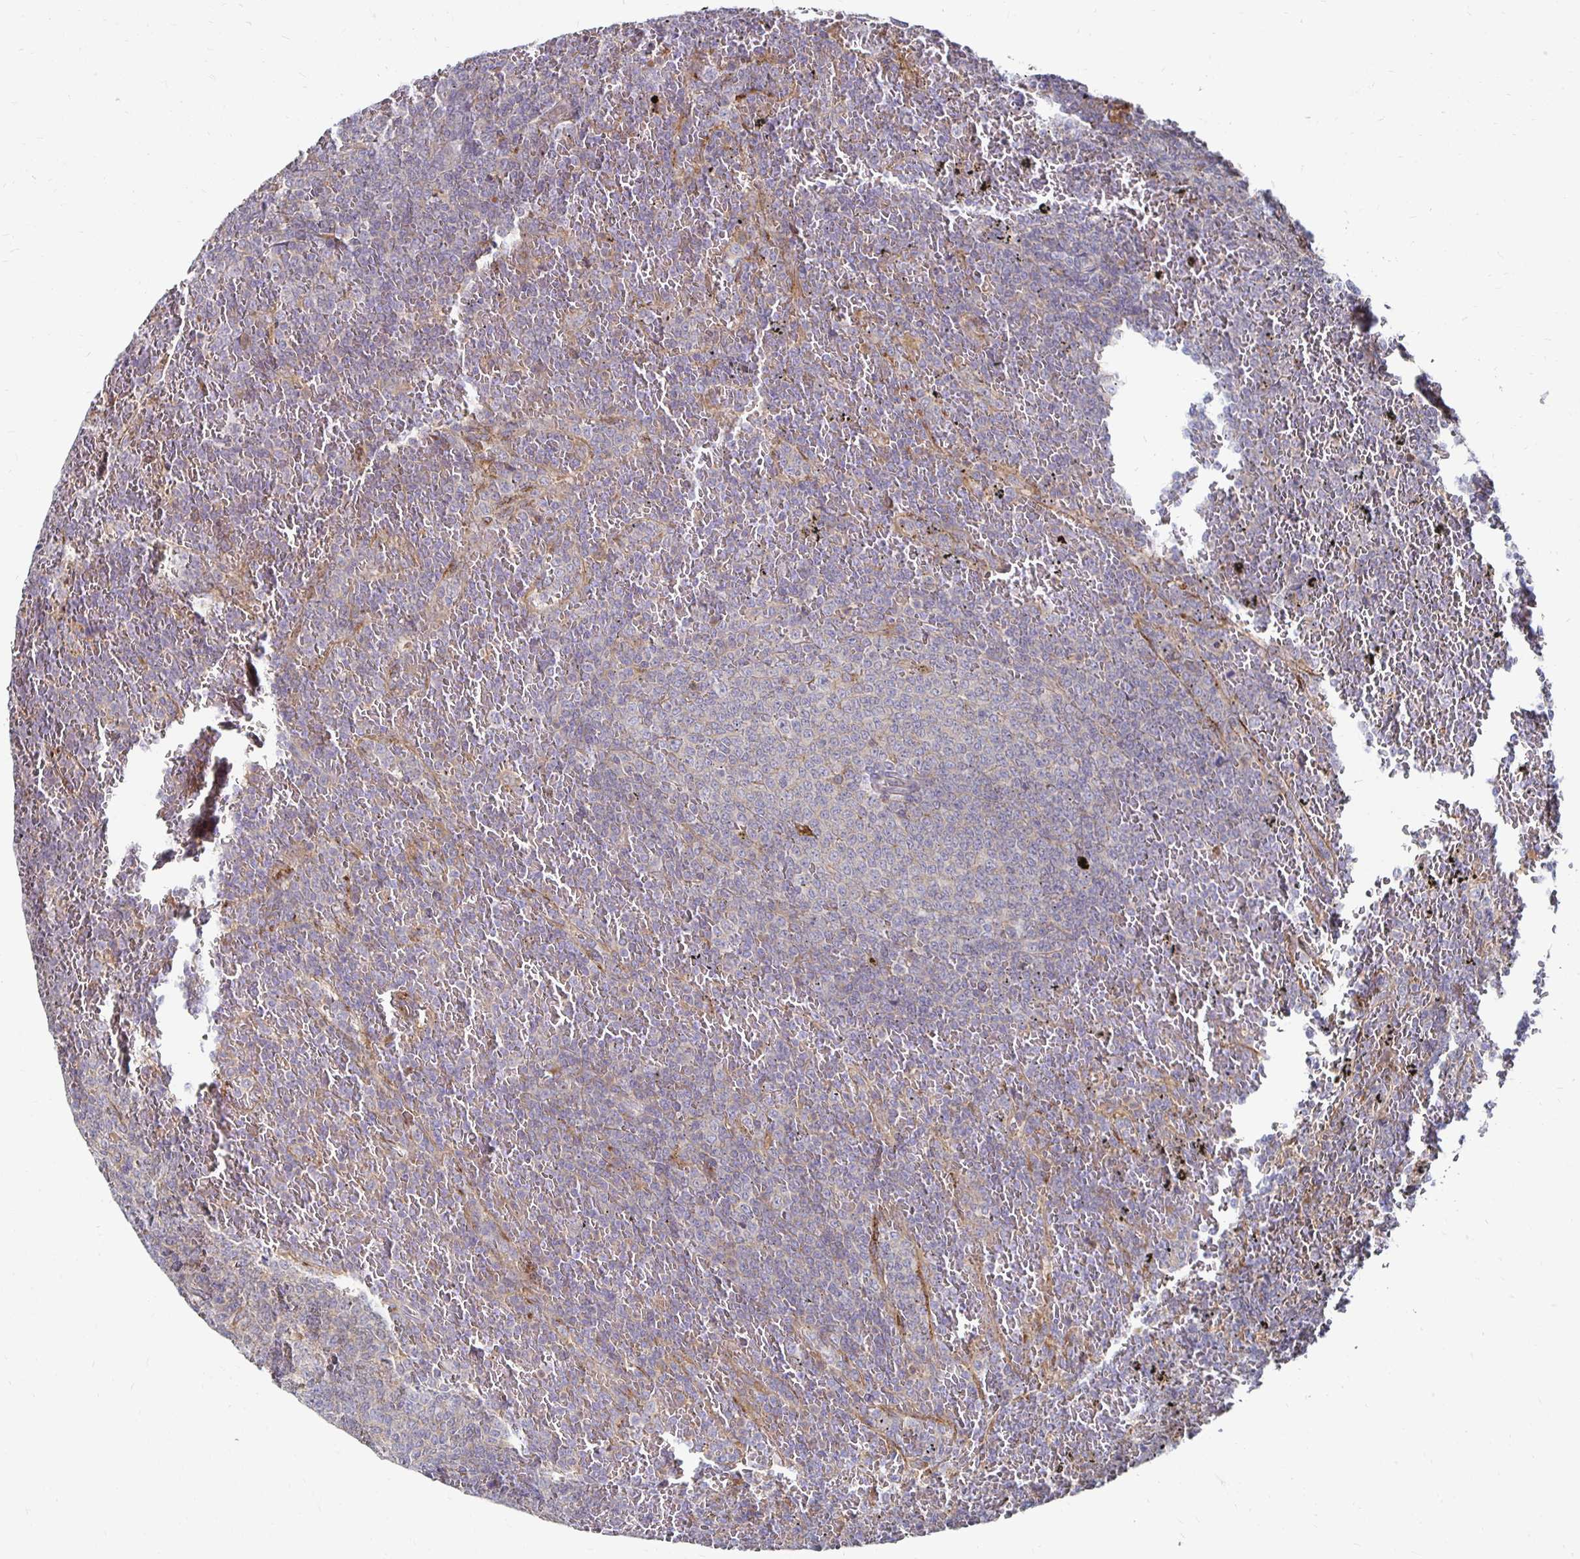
{"staining": {"intensity": "negative", "quantity": "none", "location": "none"}, "tissue": "lymphoma", "cell_type": "Tumor cells", "image_type": "cancer", "snomed": [{"axis": "morphology", "description": "Malignant lymphoma, non-Hodgkin's type, Low grade"}, {"axis": "topography", "description": "Spleen"}], "caption": "An immunohistochemistry photomicrograph of malignant lymphoma, non-Hodgkin's type (low-grade) is shown. There is no staining in tumor cells of malignant lymphoma, non-Hodgkin's type (low-grade).", "gene": "NCSTN", "patient": {"sex": "female", "age": 77}}